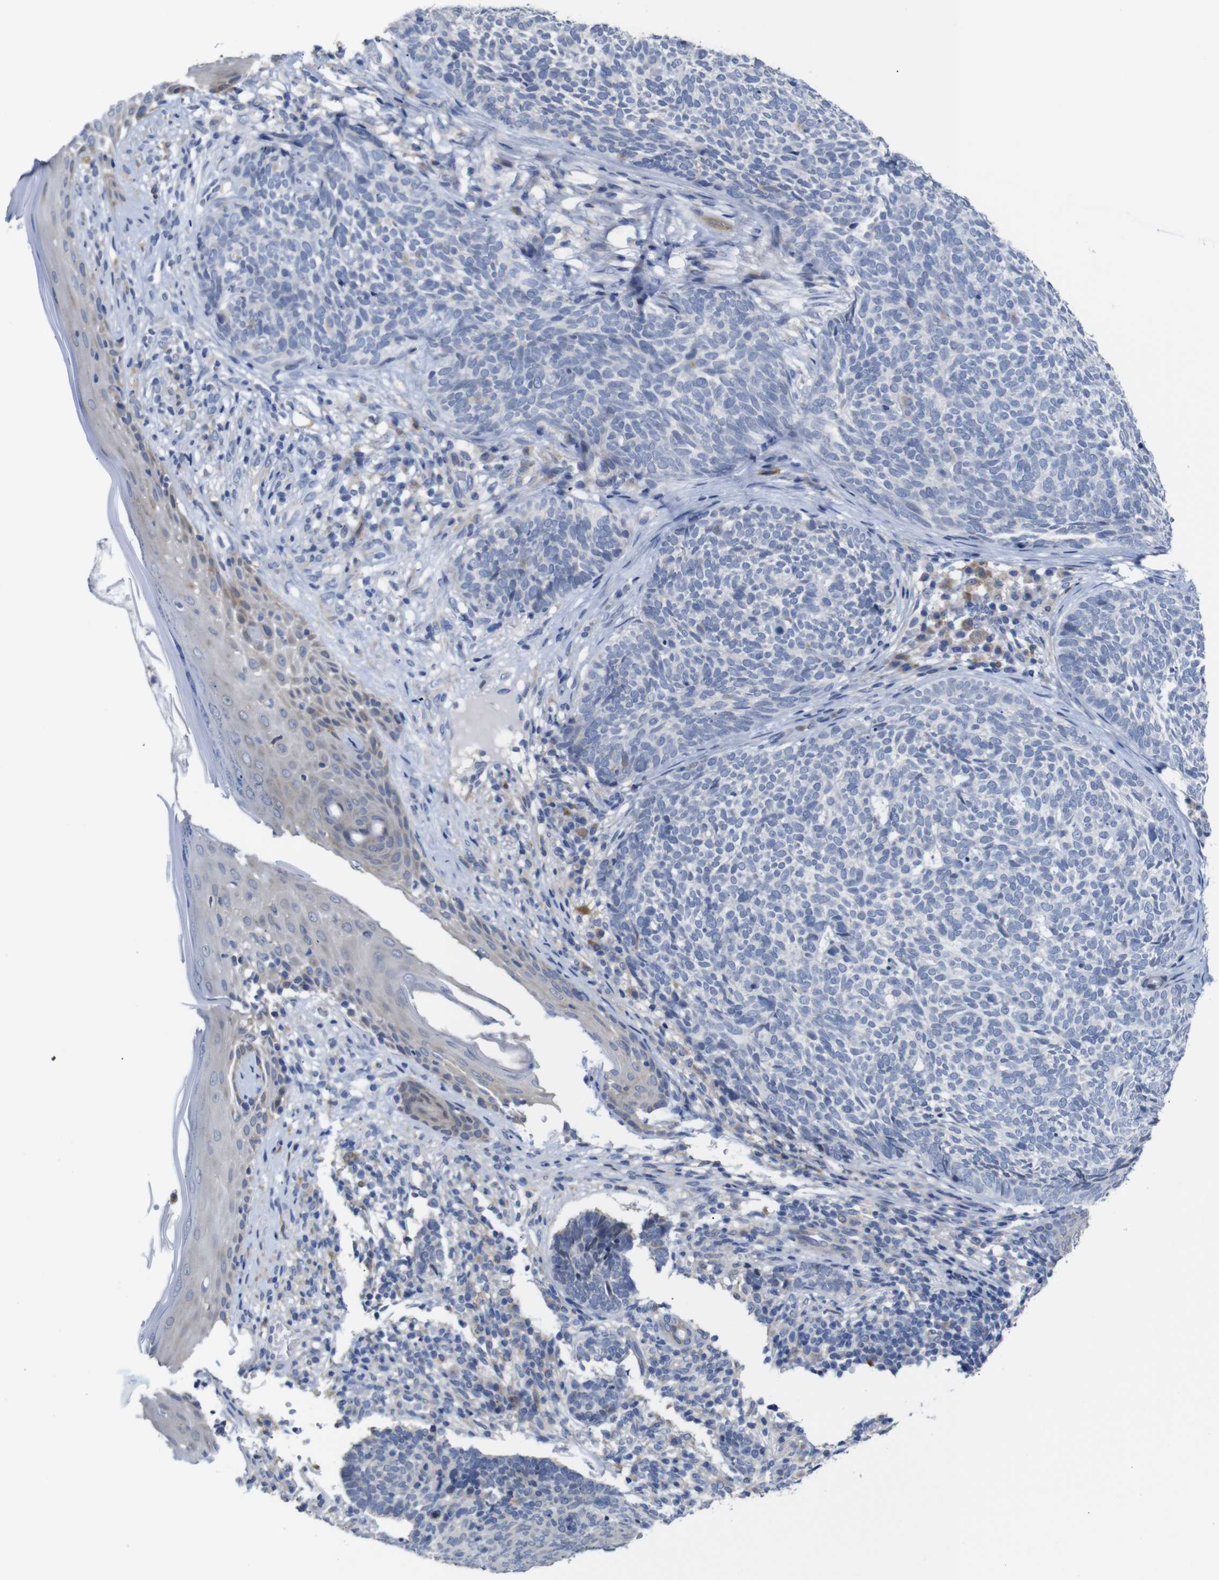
{"staining": {"intensity": "negative", "quantity": "none", "location": "none"}, "tissue": "skin cancer", "cell_type": "Tumor cells", "image_type": "cancer", "snomed": [{"axis": "morphology", "description": "Basal cell carcinoma"}, {"axis": "topography", "description": "Skin"}], "caption": "A micrograph of human skin cancer is negative for staining in tumor cells.", "gene": "TCEAL9", "patient": {"sex": "female", "age": 84}}